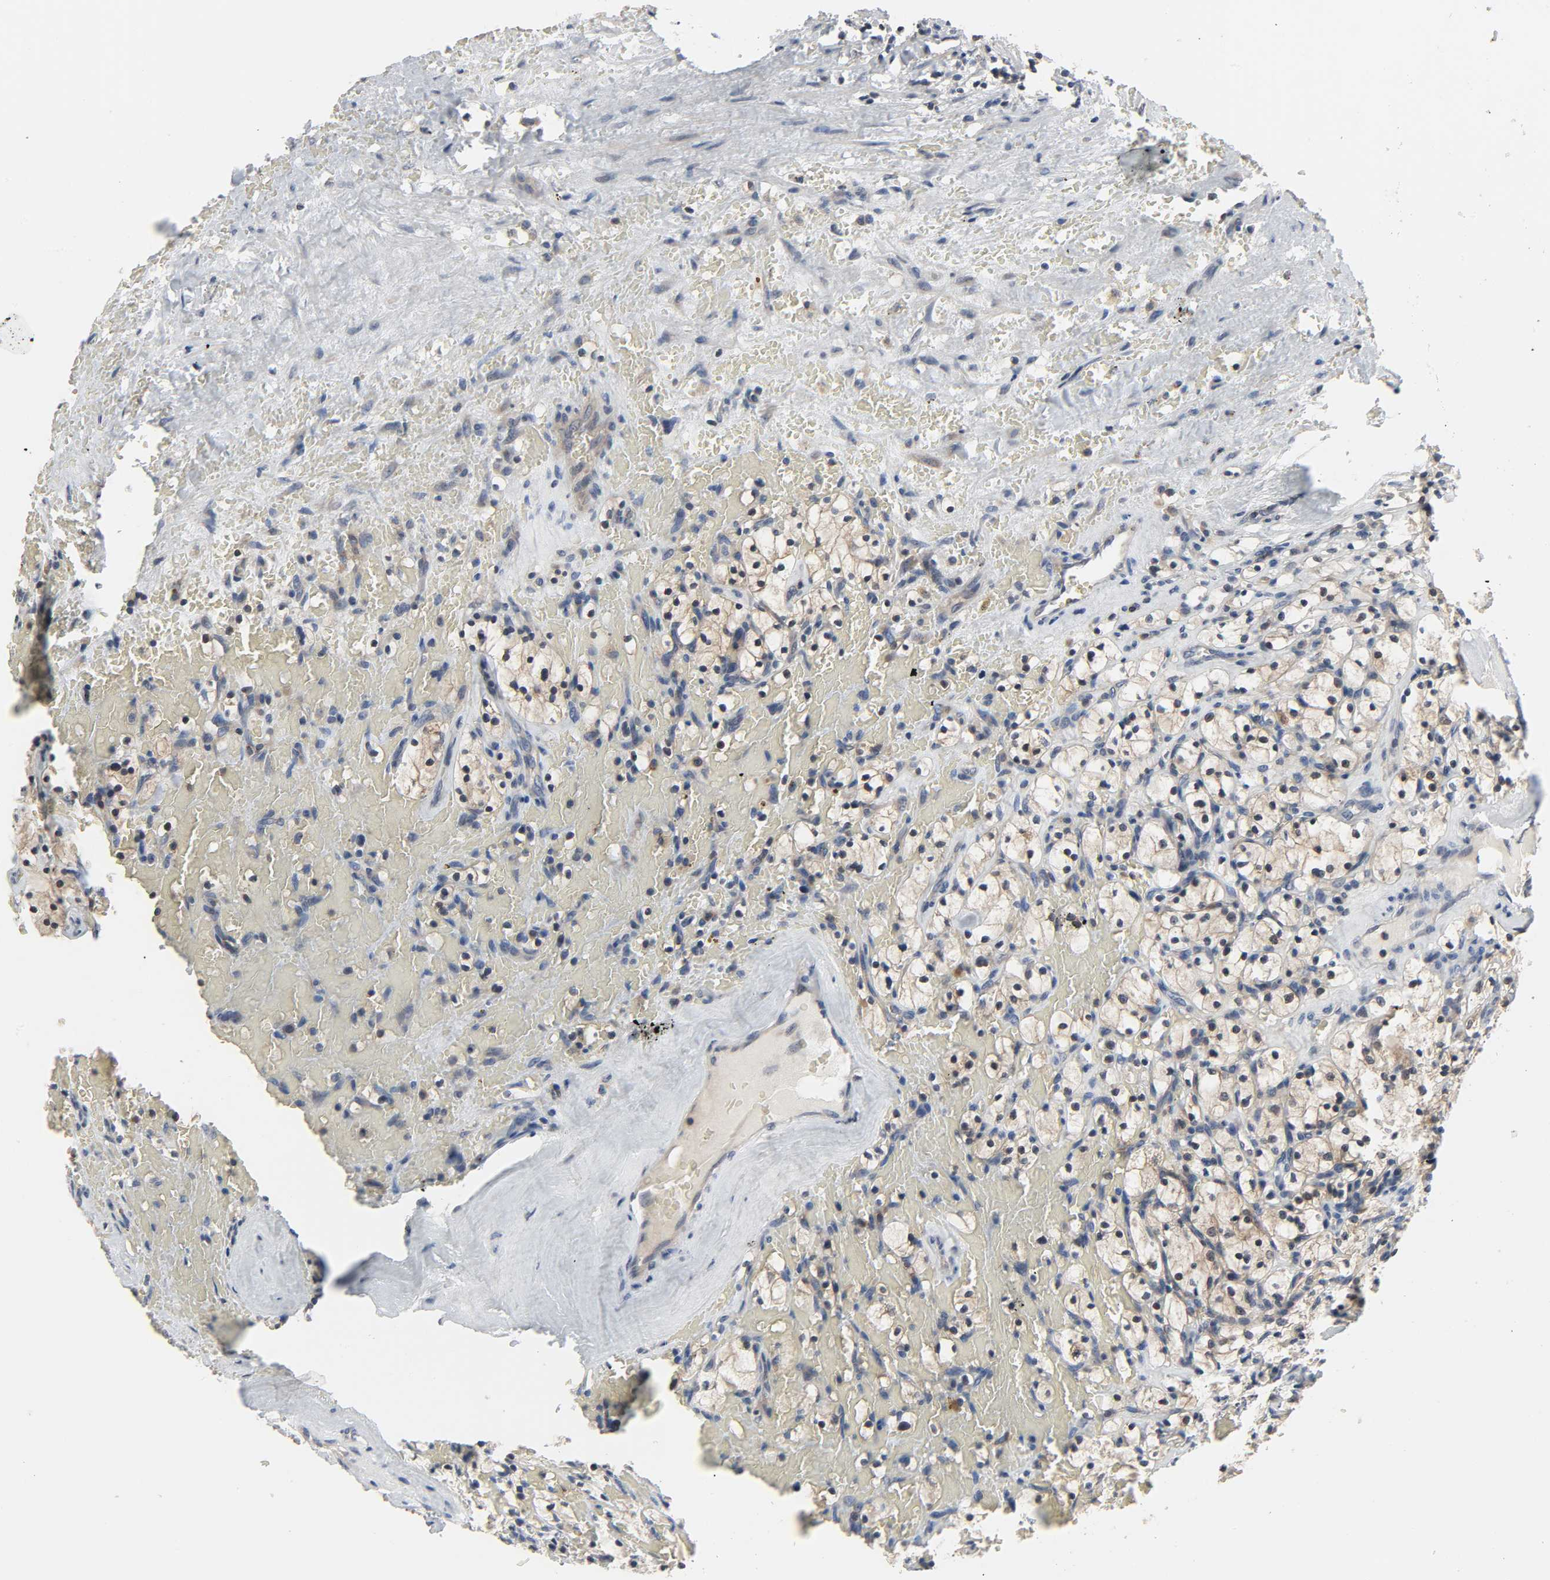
{"staining": {"intensity": "moderate", "quantity": ">75%", "location": "cytoplasmic/membranous,nuclear"}, "tissue": "renal cancer", "cell_type": "Tumor cells", "image_type": "cancer", "snomed": [{"axis": "morphology", "description": "Adenocarcinoma, NOS"}, {"axis": "topography", "description": "Kidney"}], "caption": "DAB (3,3'-diaminobenzidine) immunohistochemical staining of renal adenocarcinoma exhibits moderate cytoplasmic/membranous and nuclear protein expression in about >75% of tumor cells.", "gene": "PLEKHA2", "patient": {"sex": "female", "age": 83}}